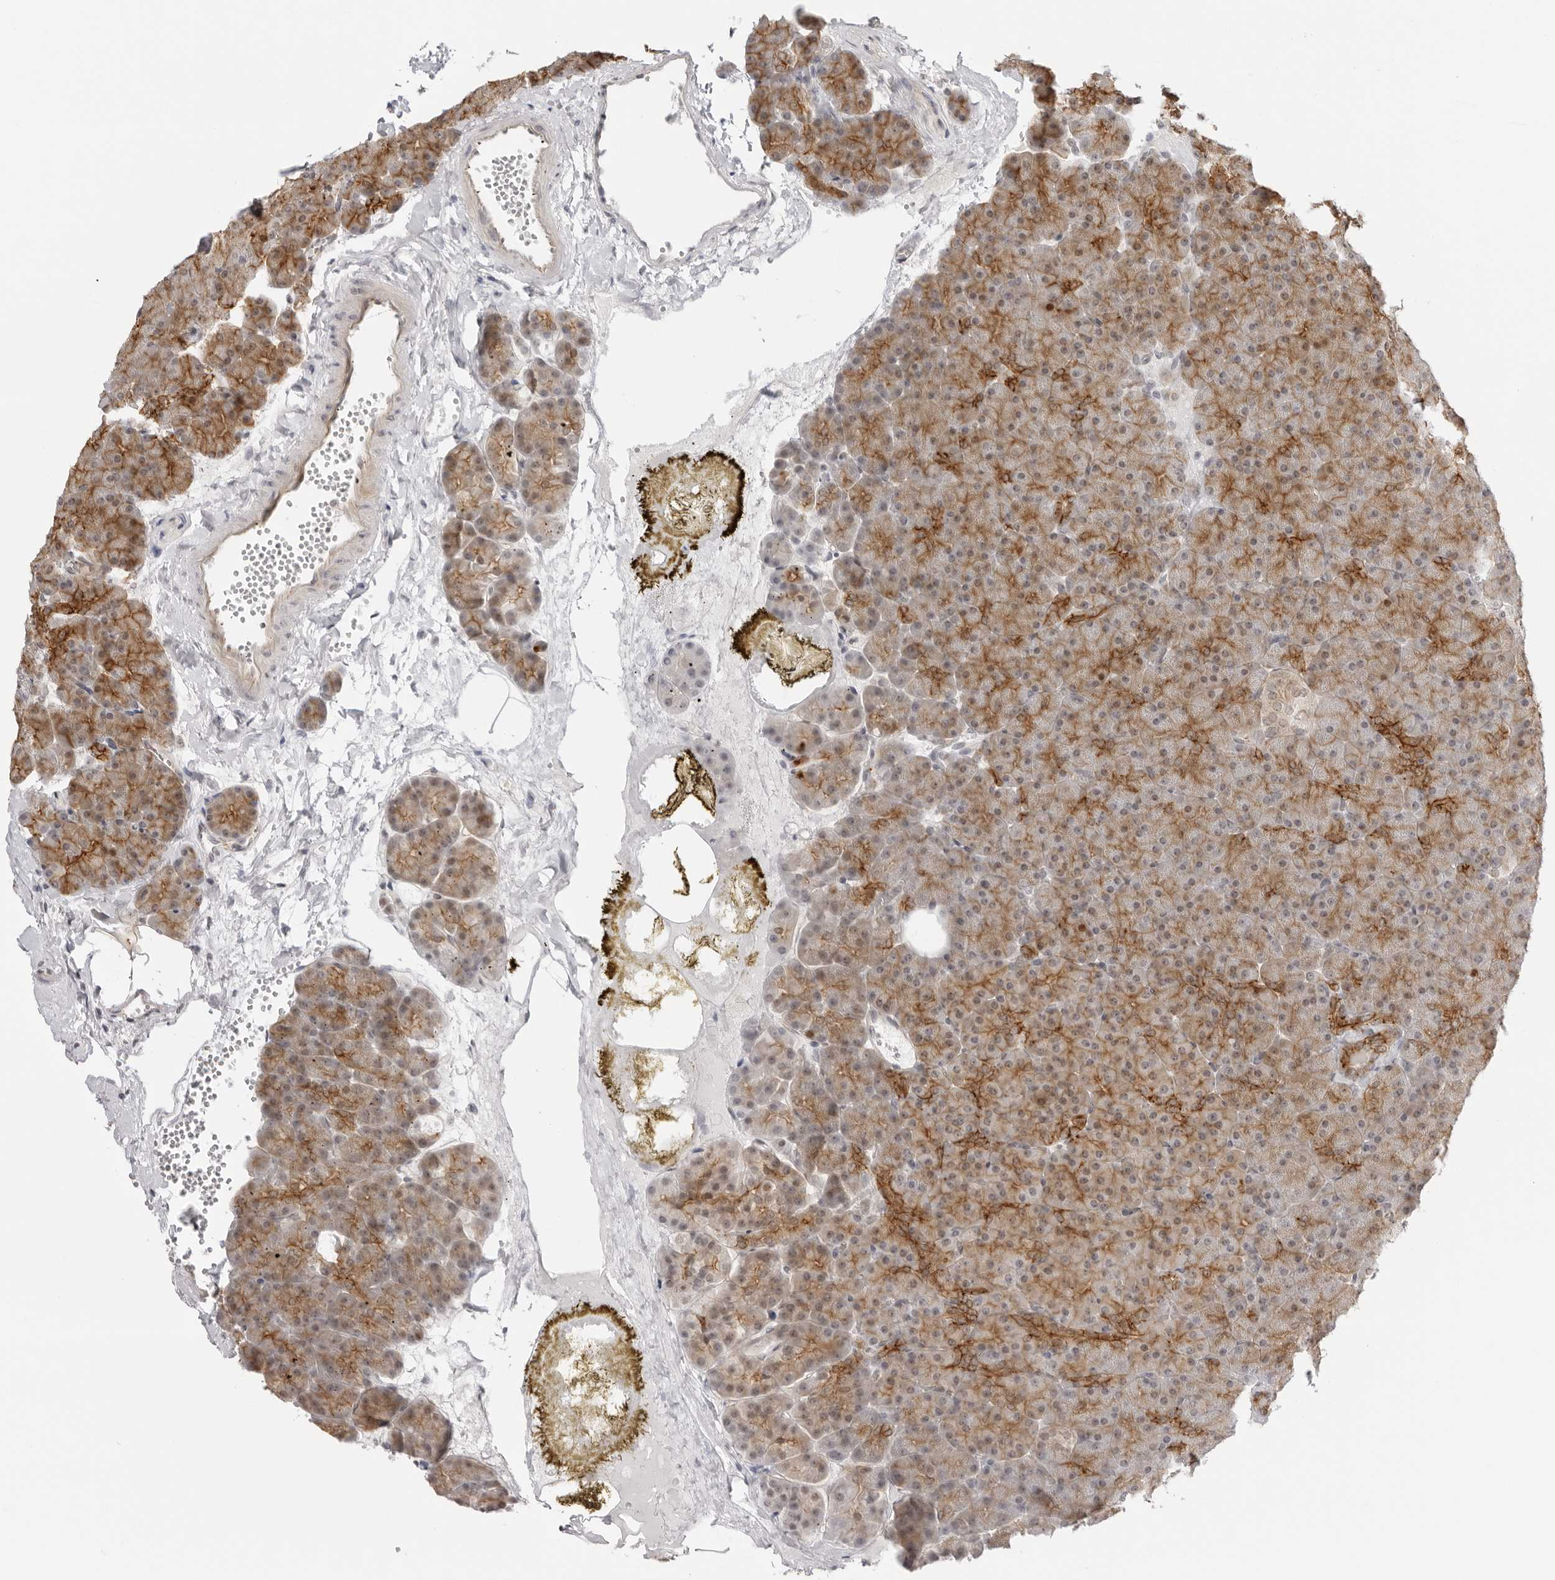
{"staining": {"intensity": "moderate", "quantity": ">75%", "location": "cytoplasmic/membranous"}, "tissue": "pancreas", "cell_type": "Exocrine glandular cells", "image_type": "normal", "snomed": [{"axis": "morphology", "description": "Normal tissue, NOS"}, {"axis": "morphology", "description": "Carcinoid, malignant, NOS"}, {"axis": "topography", "description": "Pancreas"}], "caption": "Protein expression analysis of benign human pancreas reveals moderate cytoplasmic/membranous positivity in approximately >75% of exocrine glandular cells.", "gene": "TRAPPC3", "patient": {"sex": "female", "age": 35}}